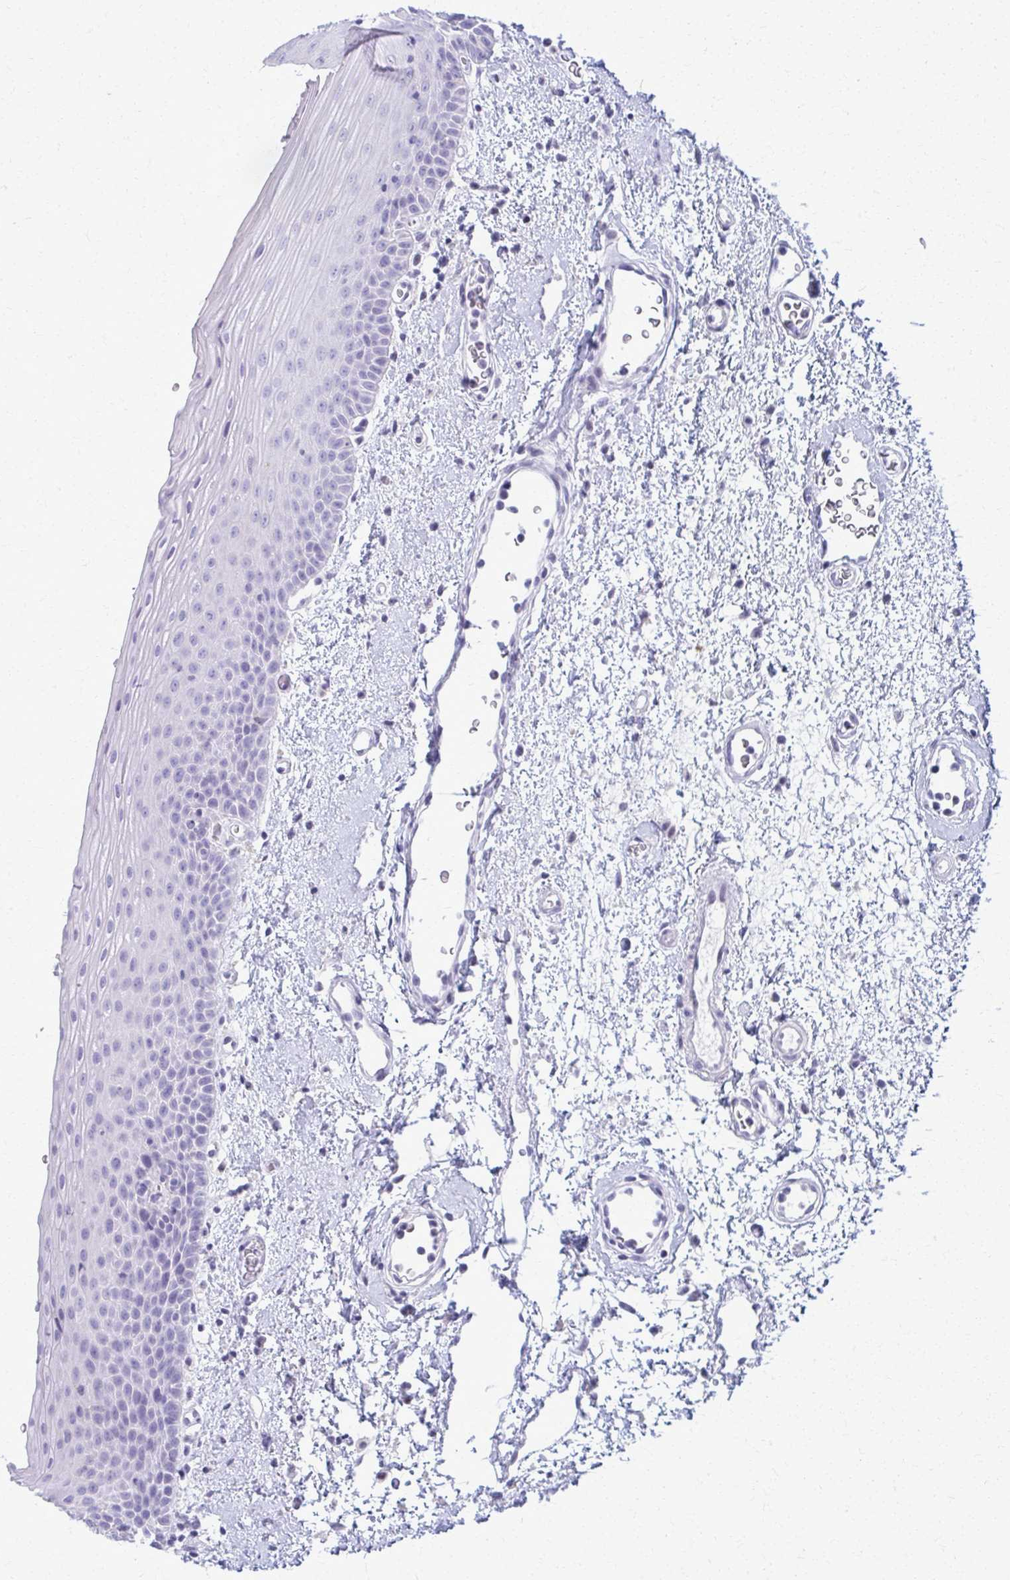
{"staining": {"intensity": "negative", "quantity": "none", "location": "none"}, "tissue": "oral mucosa", "cell_type": "Squamous epithelial cells", "image_type": "normal", "snomed": [{"axis": "morphology", "description": "Normal tissue, NOS"}, {"axis": "topography", "description": "Oral tissue"}, {"axis": "topography", "description": "Head-Neck"}], "caption": "Immunohistochemistry micrograph of normal oral mucosa: human oral mucosa stained with DAB reveals no significant protein positivity in squamous epithelial cells.", "gene": "ACSM2A", "patient": {"sex": "female", "age": 55}}